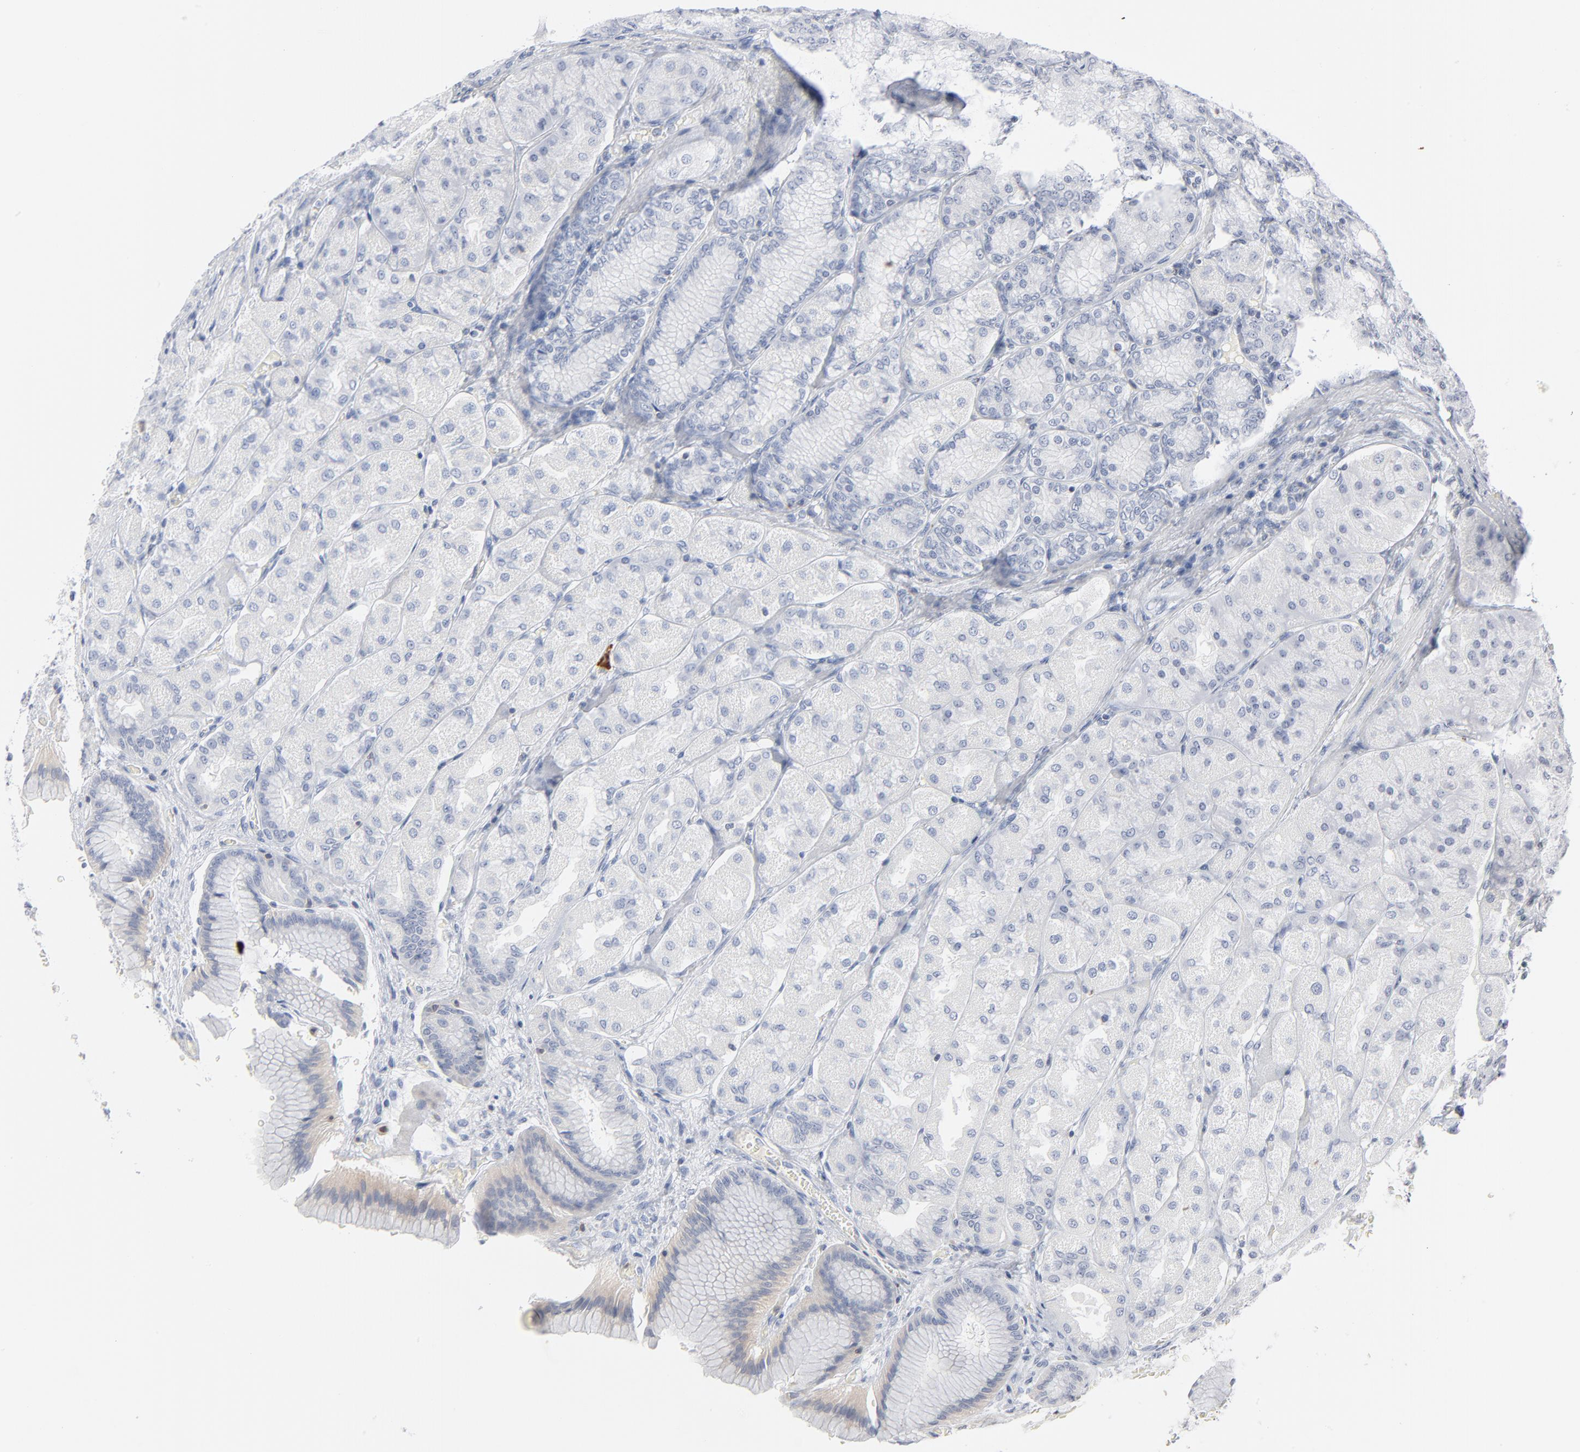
{"staining": {"intensity": "negative", "quantity": "none", "location": "none"}, "tissue": "stomach", "cell_type": "Glandular cells", "image_type": "normal", "snomed": [{"axis": "morphology", "description": "Normal tissue, NOS"}, {"axis": "morphology", "description": "Adenocarcinoma, NOS"}, {"axis": "topography", "description": "Stomach"}, {"axis": "topography", "description": "Stomach, lower"}], "caption": "Glandular cells show no significant protein expression in unremarkable stomach.", "gene": "PTK2B", "patient": {"sex": "female", "age": 65}}